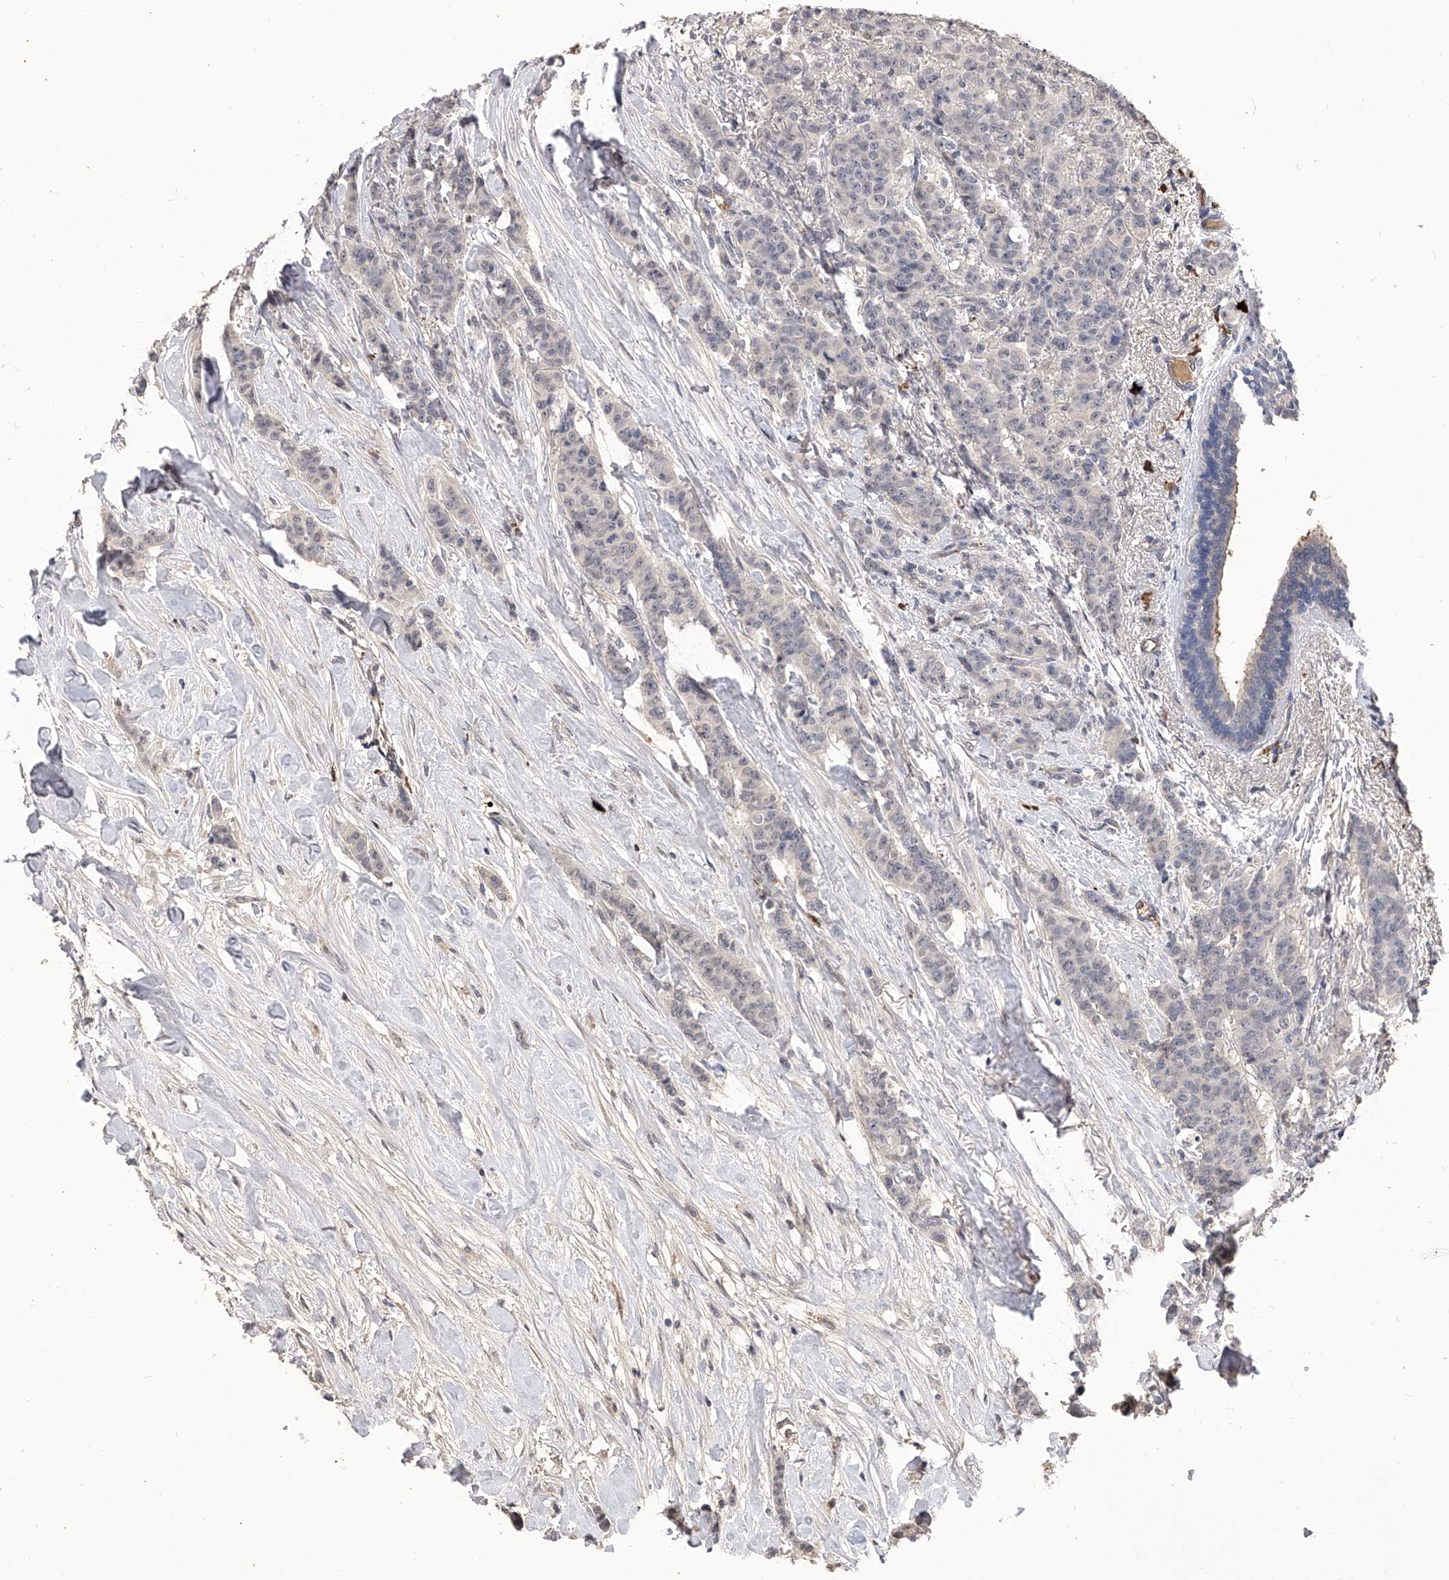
{"staining": {"intensity": "negative", "quantity": "none", "location": "none"}, "tissue": "breast cancer", "cell_type": "Tumor cells", "image_type": "cancer", "snomed": [{"axis": "morphology", "description": "Duct carcinoma"}, {"axis": "topography", "description": "Breast"}], "caption": "There is no significant staining in tumor cells of breast intraductal carcinoma.", "gene": "CFAP410", "patient": {"sex": "female", "age": 40}}